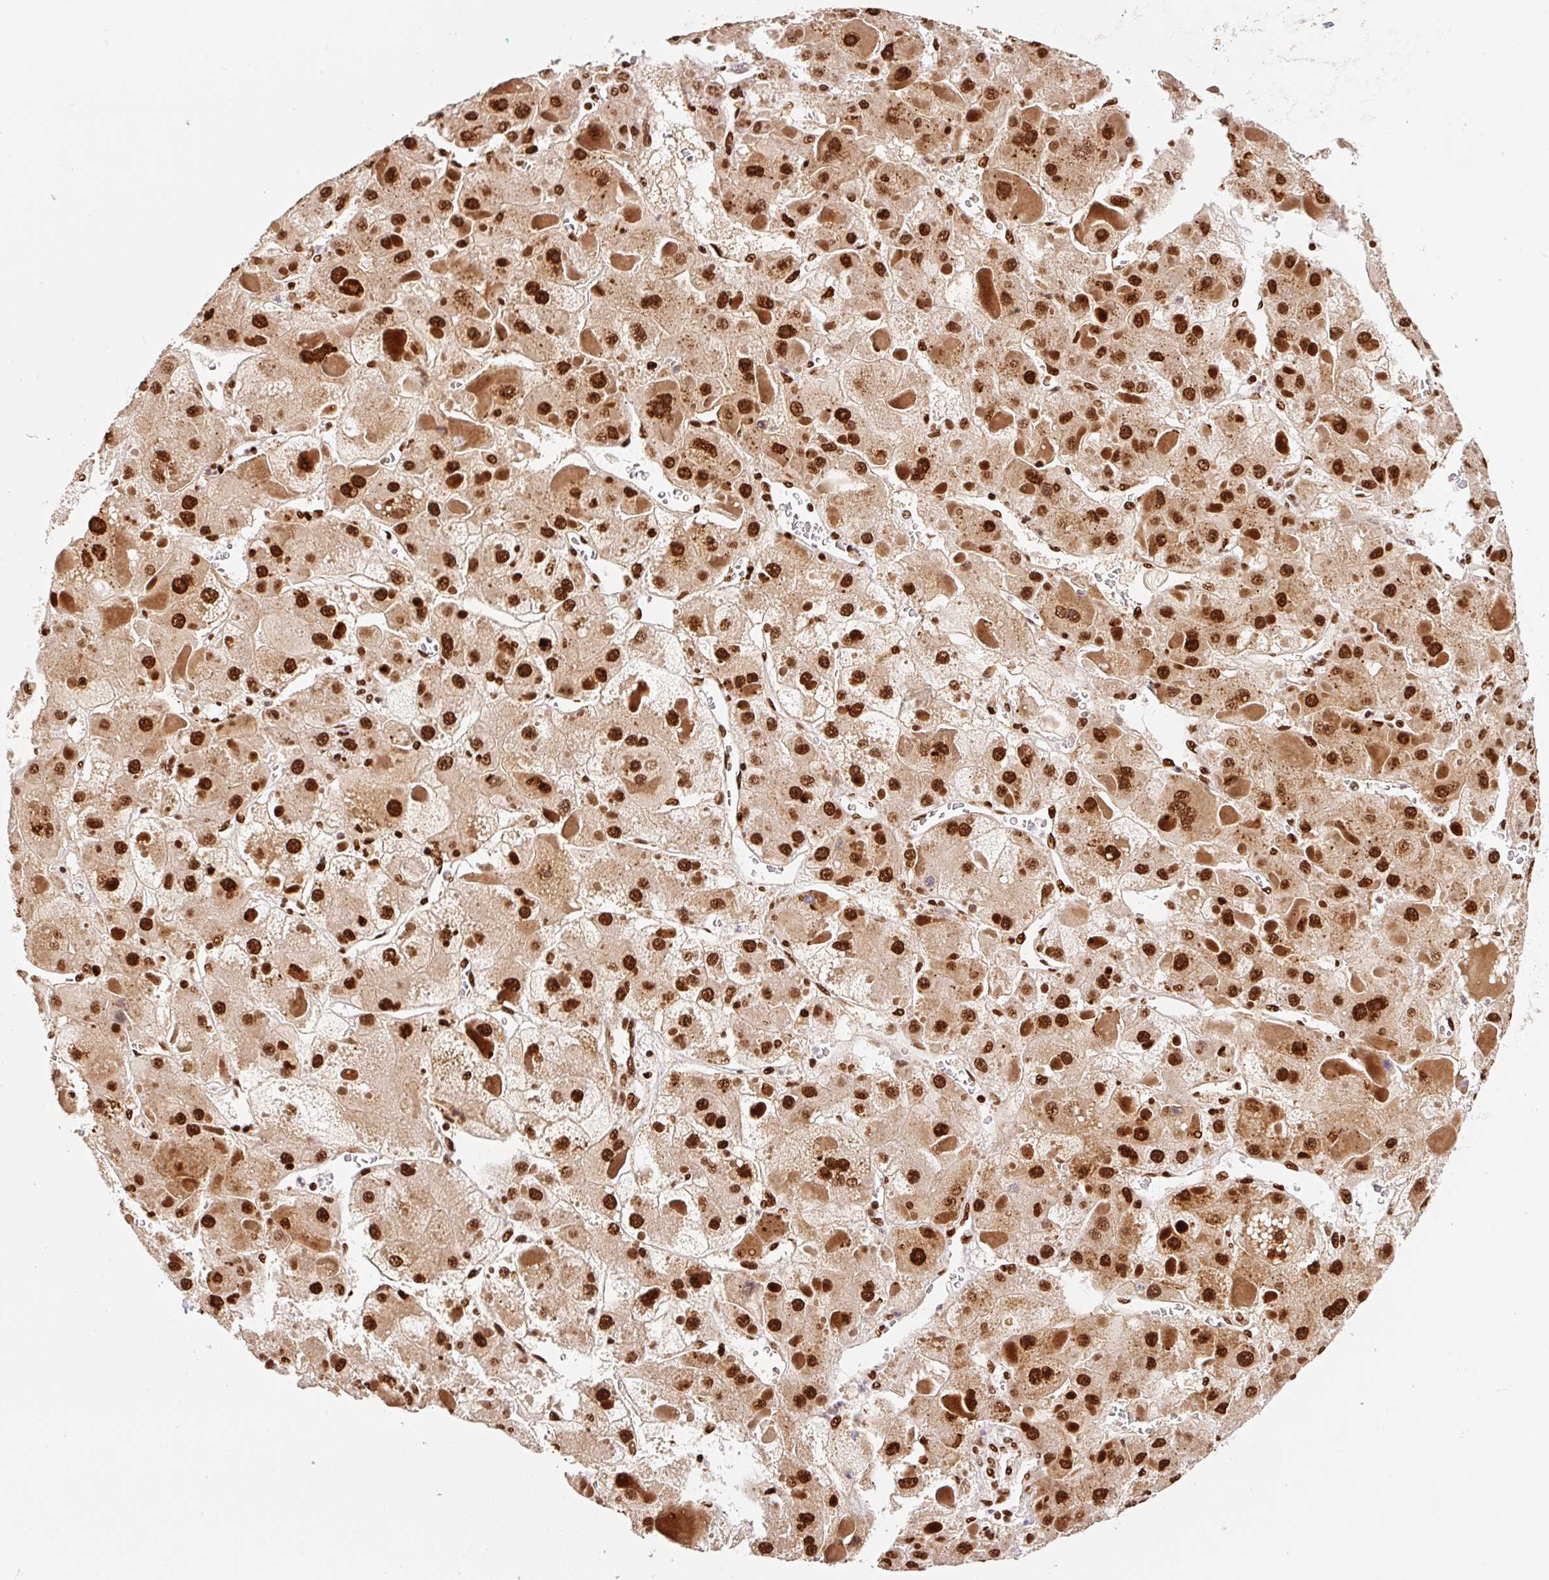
{"staining": {"intensity": "strong", "quantity": ">75%", "location": "nuclear"}, "tissue": "liver cancer", "cell_type": "Tumor cells", "image_type": "cancer", "snomed": [{"axis": "morphology", "description": "Carcinoma, Hepatocellular, NOS"}, {"axis": "topography", "description": "Liver"}], "caption": "This is an image of immunohistochemistry staining of liver hepatocellular carcinoma, which shows strong expression in the nuclear of tumor cells.", "gene": "GPR139", "patient": {"sex": "female", "age": 73}}